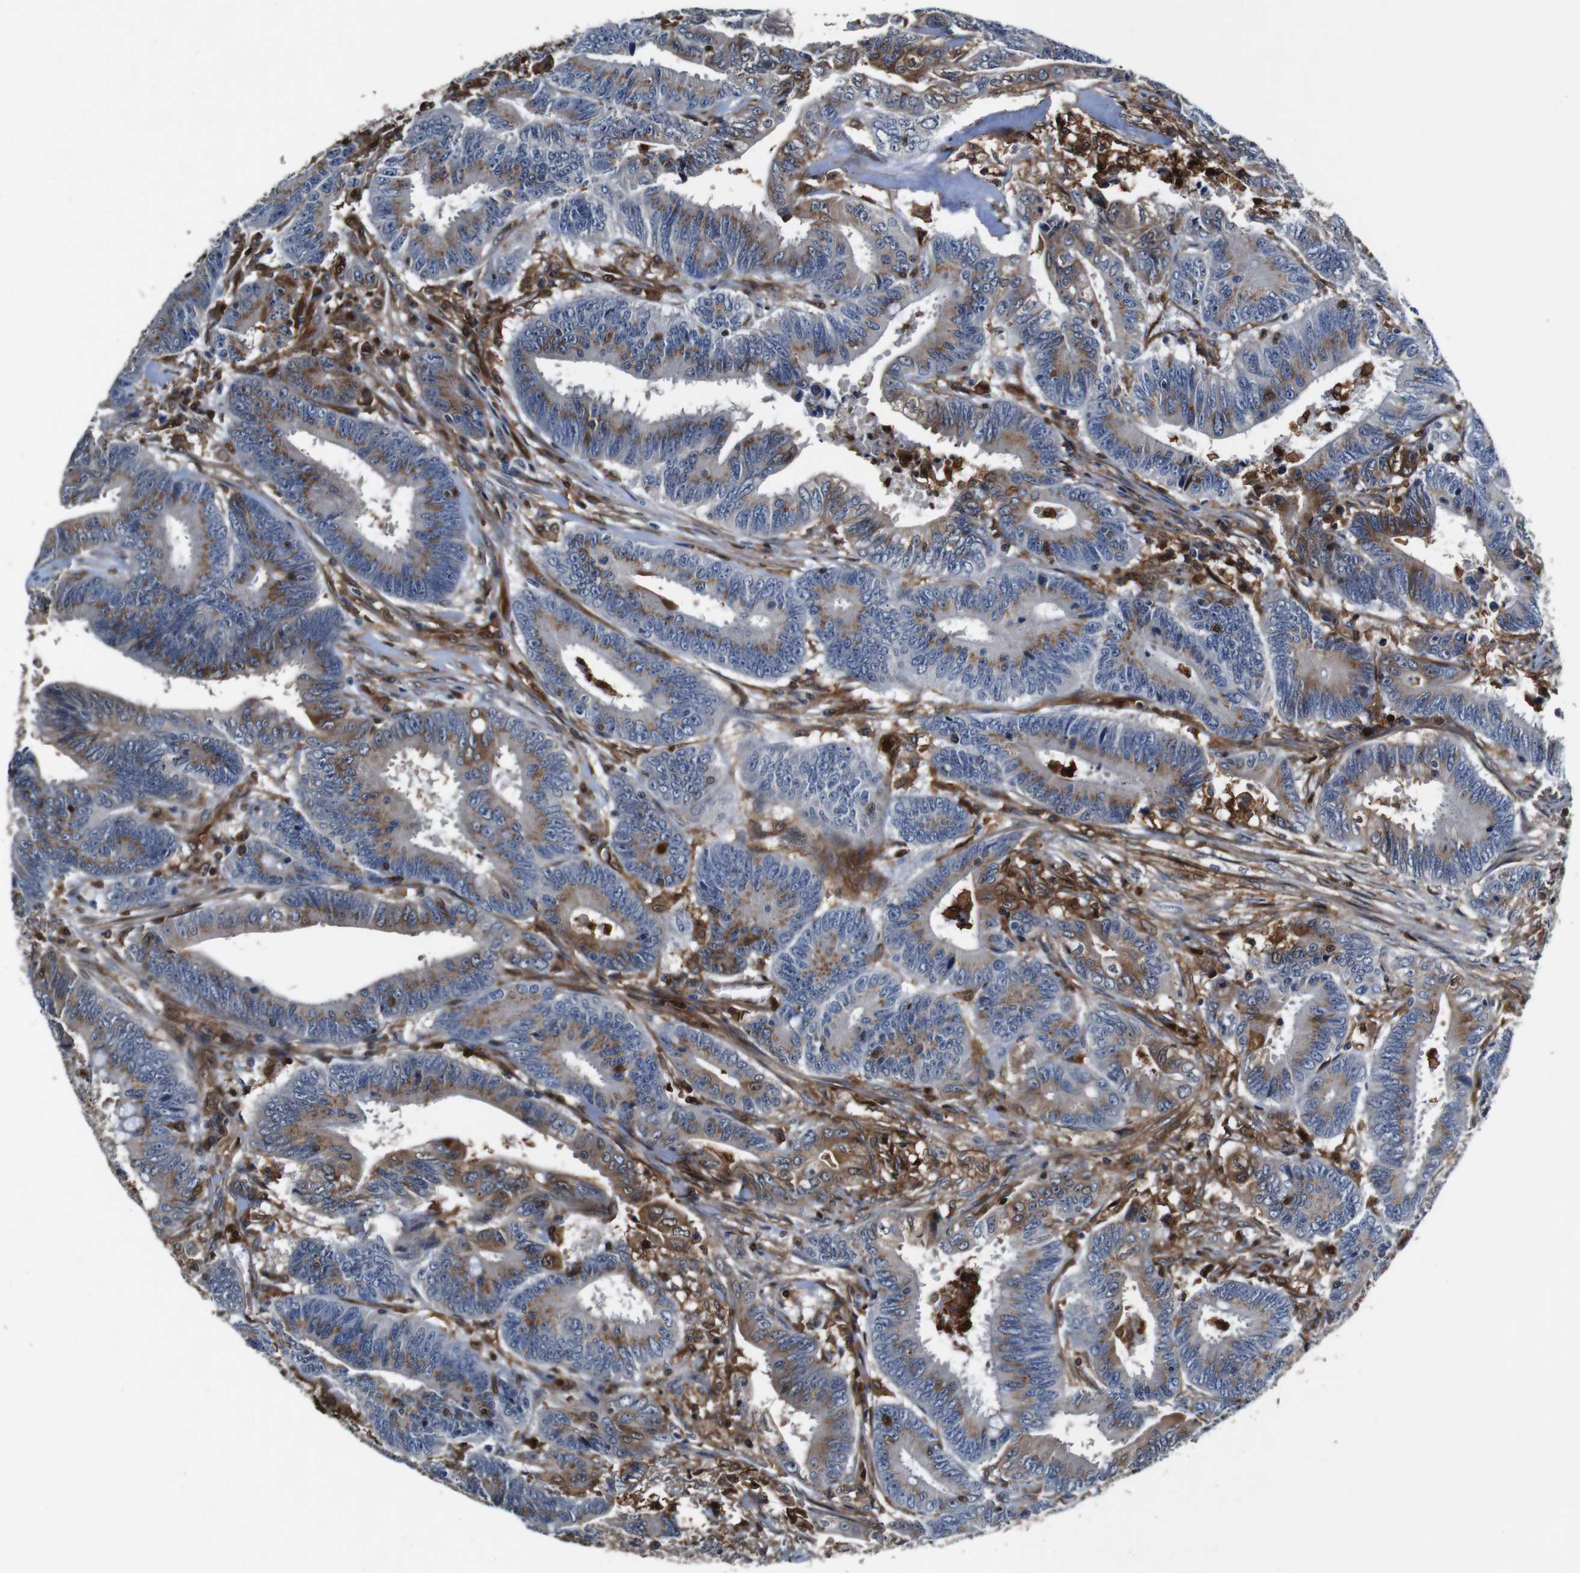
{"staining": {"intensity": "moderate", "quantity": ">75%", "location": "cytoplasmic/membranous"}, "tissue": "colorectal cancer", "cell_type": "Tumor cells", "image_type": "cancer", "snomed": [{"axis": "morphology", "description": "Adenocarcinoma, NOS"}, {"axis": "topography", "description": "Colon"}], "caption": "Immunohistochemistry photomicrograph of neoplastic tissue: human colorectal cancer stained using IHC displays medium levels of moderate protein expression localized specifically in the cytoplasmic/membranous of tumor cells, appearing as a cytoplasmic/membranous brown color.", "gene": "ANXA1", "patient": {"sex": "male", "age": 45}}